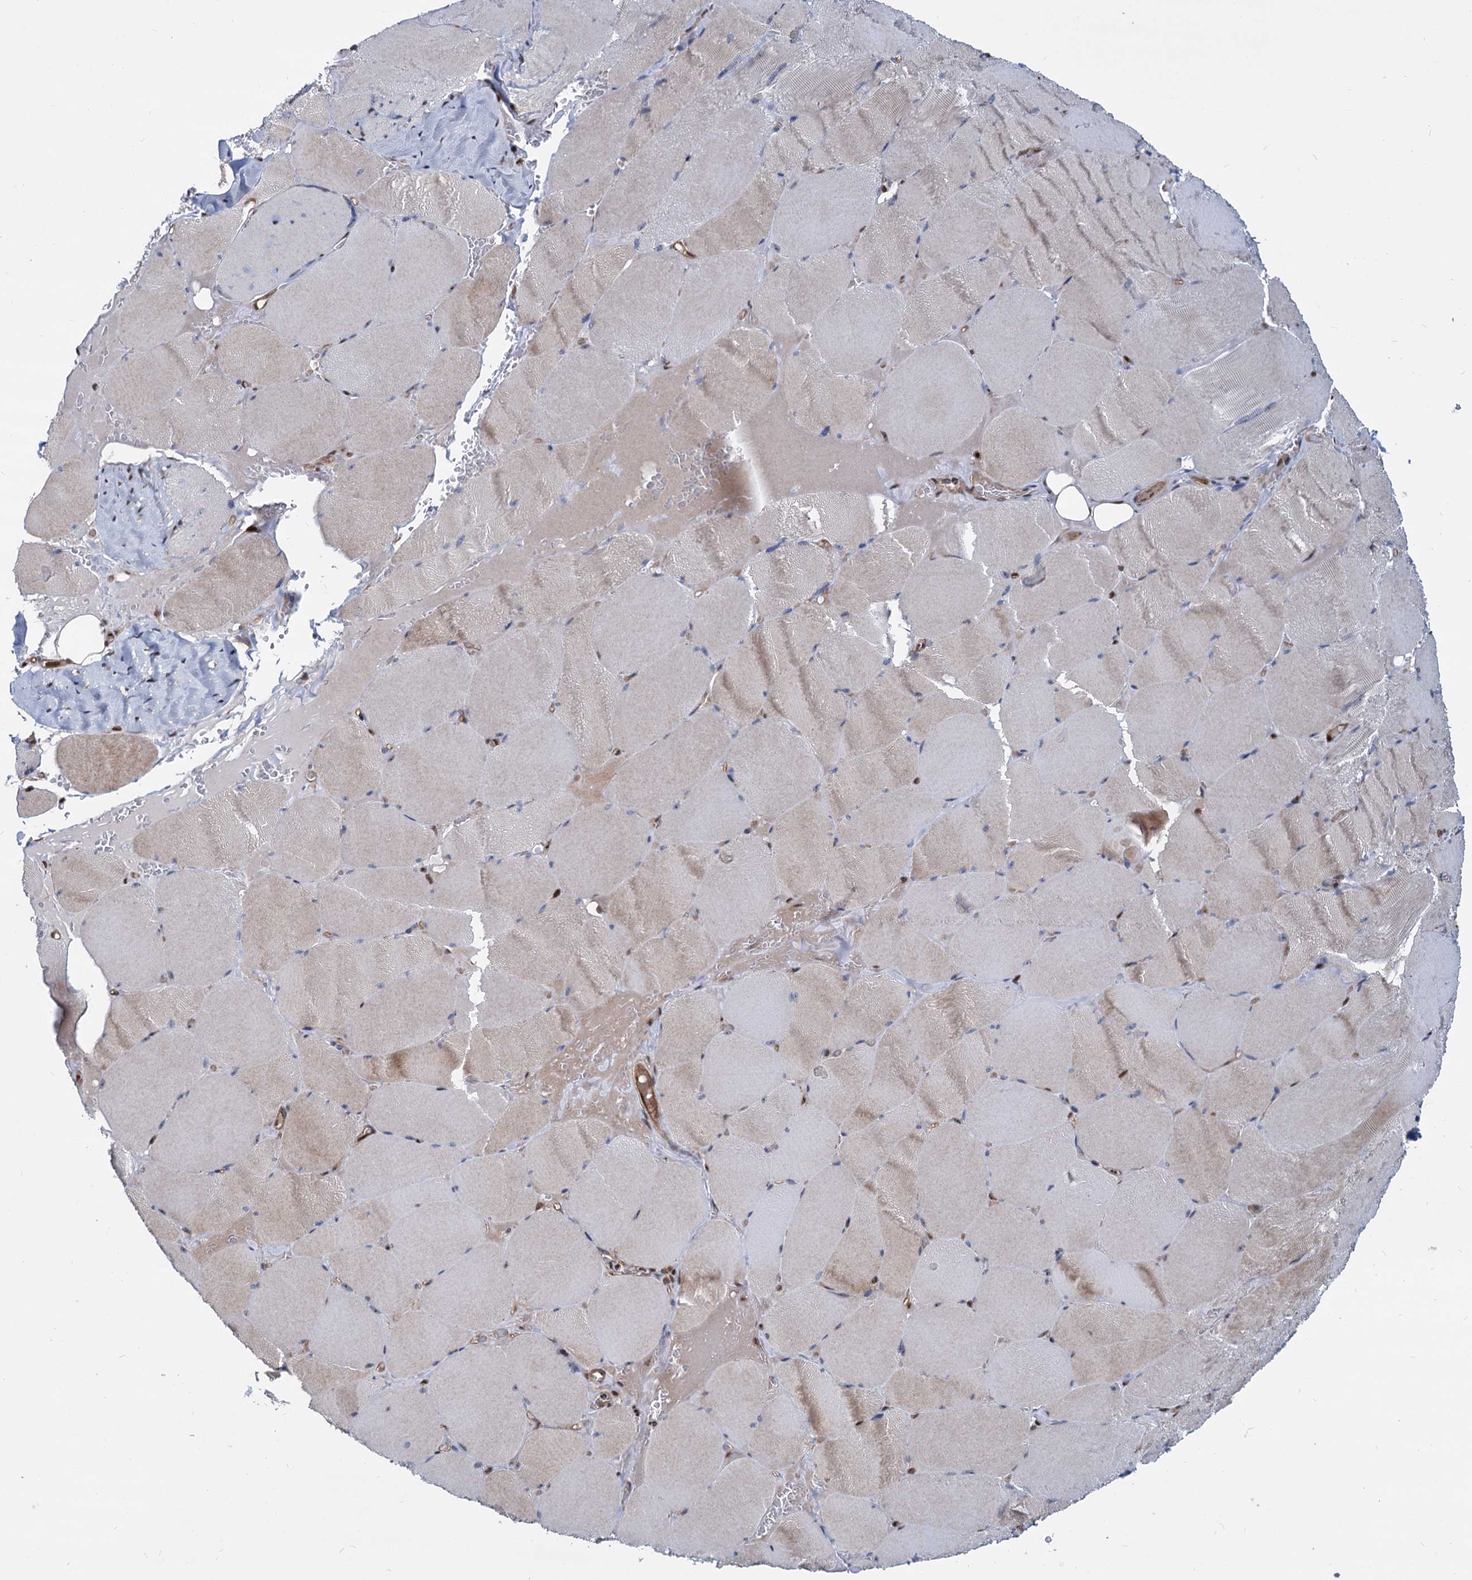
{"staining": {"intensity": "weak", "quantity": "25%-75%", "location": "cytoplasmic/membranous,nuclear"}, "tissue": "skeletal muscle", "cell_type": "Myocytes", "image_type": "normal", "snomed": [{"axis": "morphology", "description": "Normal tissue, NOS"}, {"axis": "topography", "description": "Skeletal muscle"}, {"axis": "topography", "description": "Head-Neck"}], "caption": "About 25%-75% of myocytes in normal human skeletal muscle demonstrate weak cytoplasmic/membranous,nuclear protein expression as visualized by brown immunohistochemical staining.", "gene": "UBLCP1", "patient": {"sex": "male", "age": 66}}